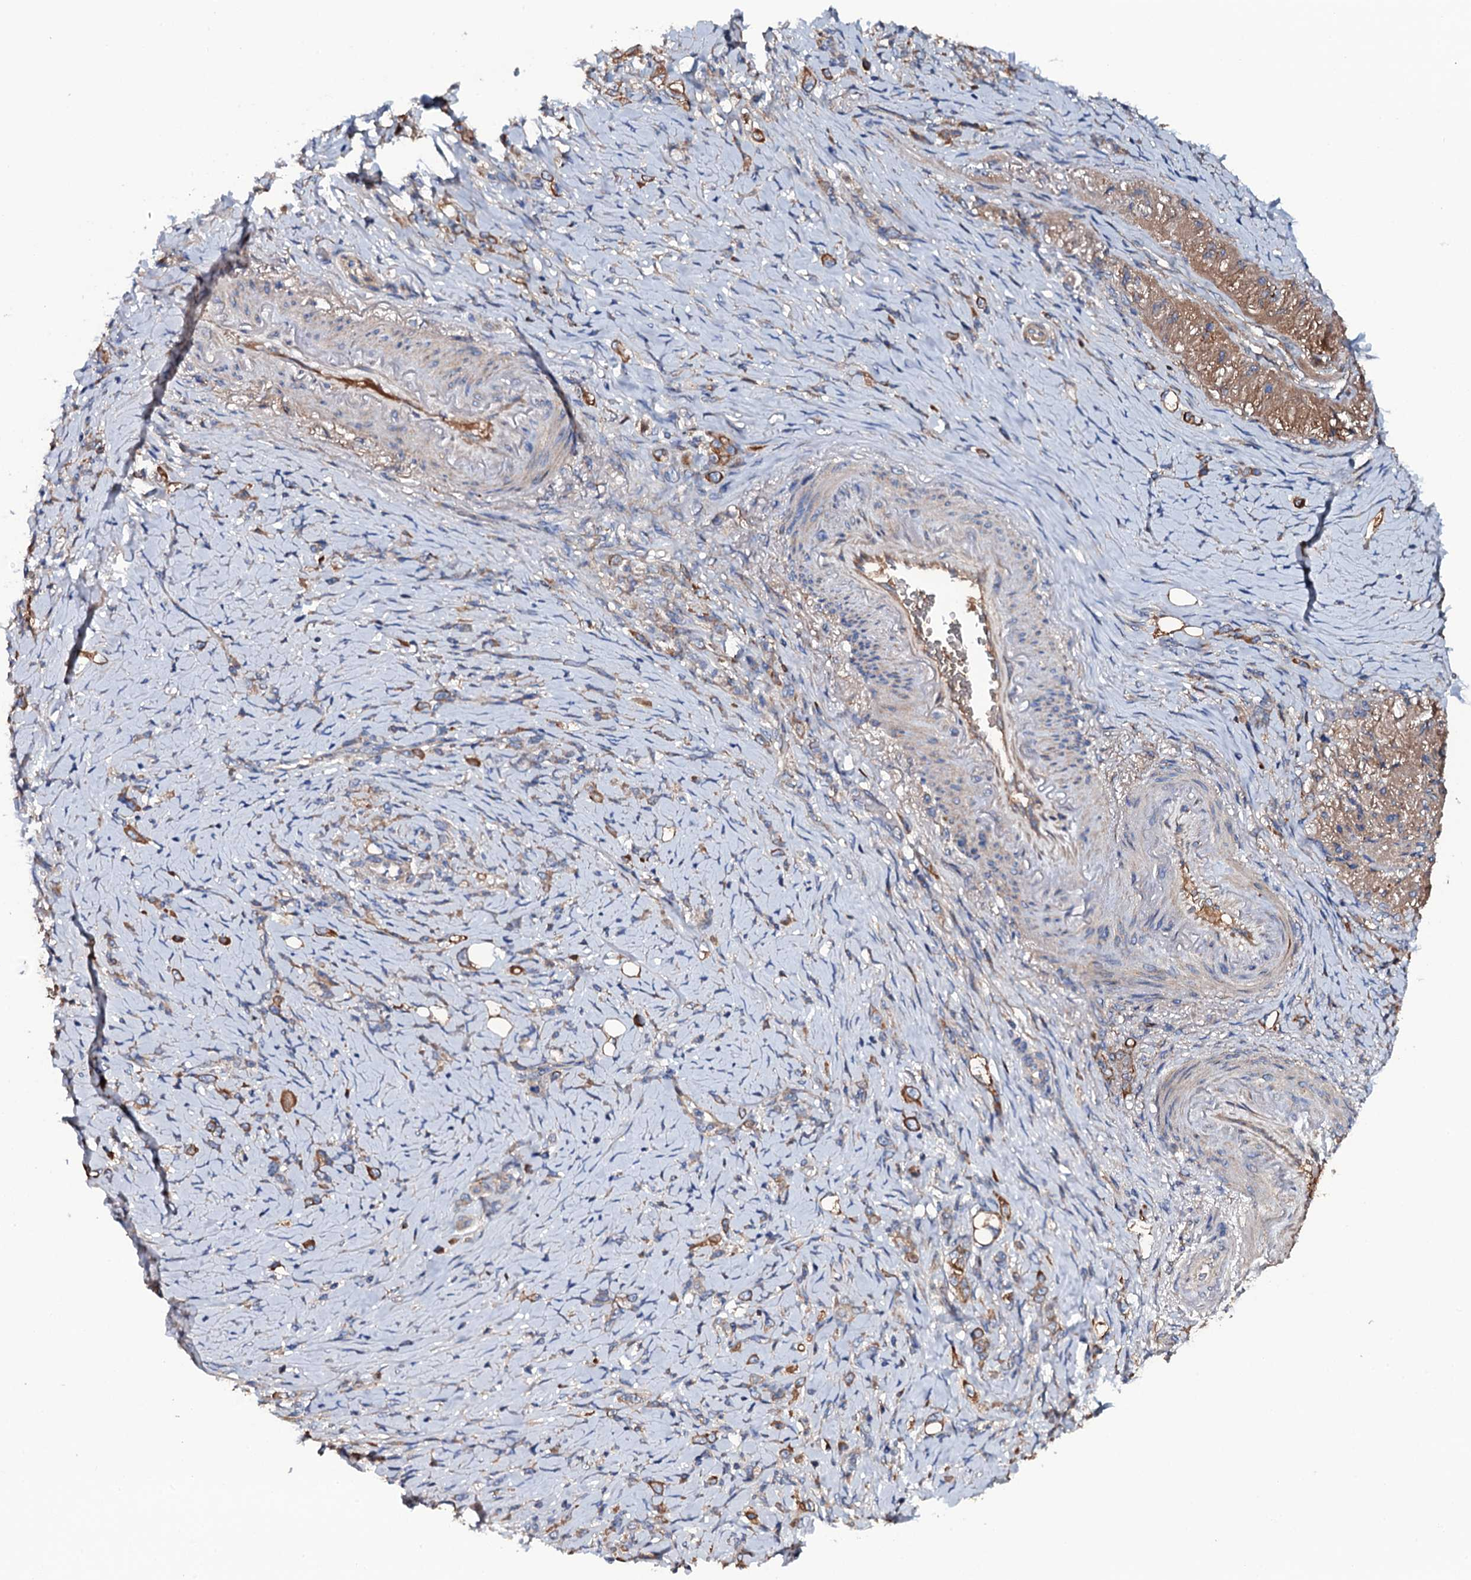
{"staining": {"intensity": "strong", "quantity": "<25%", "location": "cytoplasmic/membranous"}, "tissue": "stomach cancer", "cell_type": "Tumor cells", "image_type": "cancer", "snomed": [{"axis": "morphology", "description": "Adenocarcinoma, NOS"}, {"axis": "topography", "description": "Stomach"}], "caption": "Stomach cancer stained with a protein marker reveals strong staining in tumor cells.", "gene": "NEK1", "patient": {"sex": "female", "age": 79}}